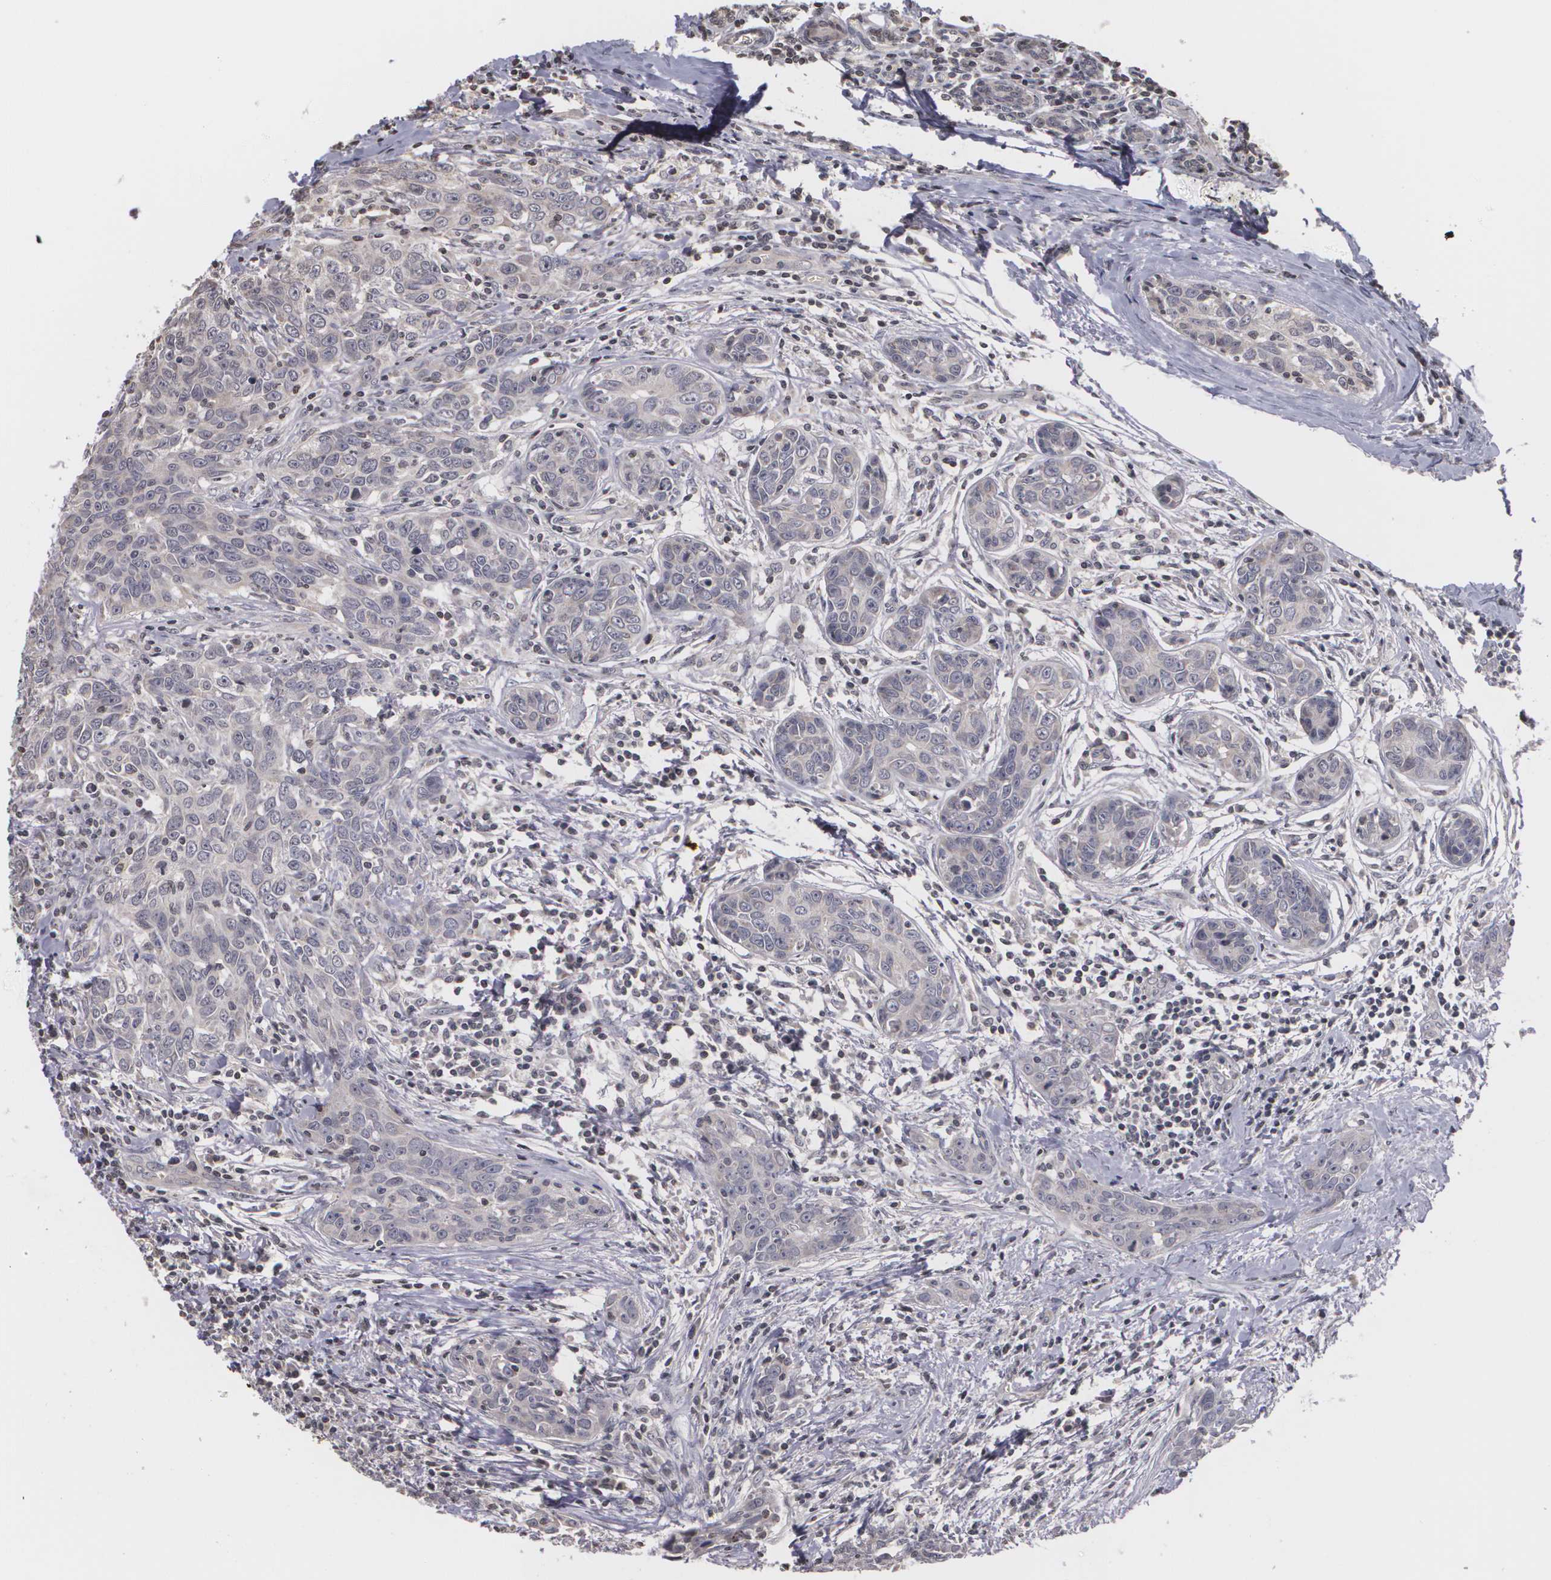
{"staining": {"intensity": "negative", "quantity": "none", "location": "none"}, "tissue": "breast cancer", "cell_type": "Tumor cells", "image_type": "cancer", "snomed": [{"axis": "morphology", "description": "Duct carcinoma"}, {"axis": "topography", "description": "Breast"}], "caption": "Immunohistochemistry micrograph of human breast cancer (invasive ductal carcinoma) stained for a protein (brown), which displays no staining in tumor cells.", "gene": "THRB", "patient": {"sex": "female", "age": 50}}